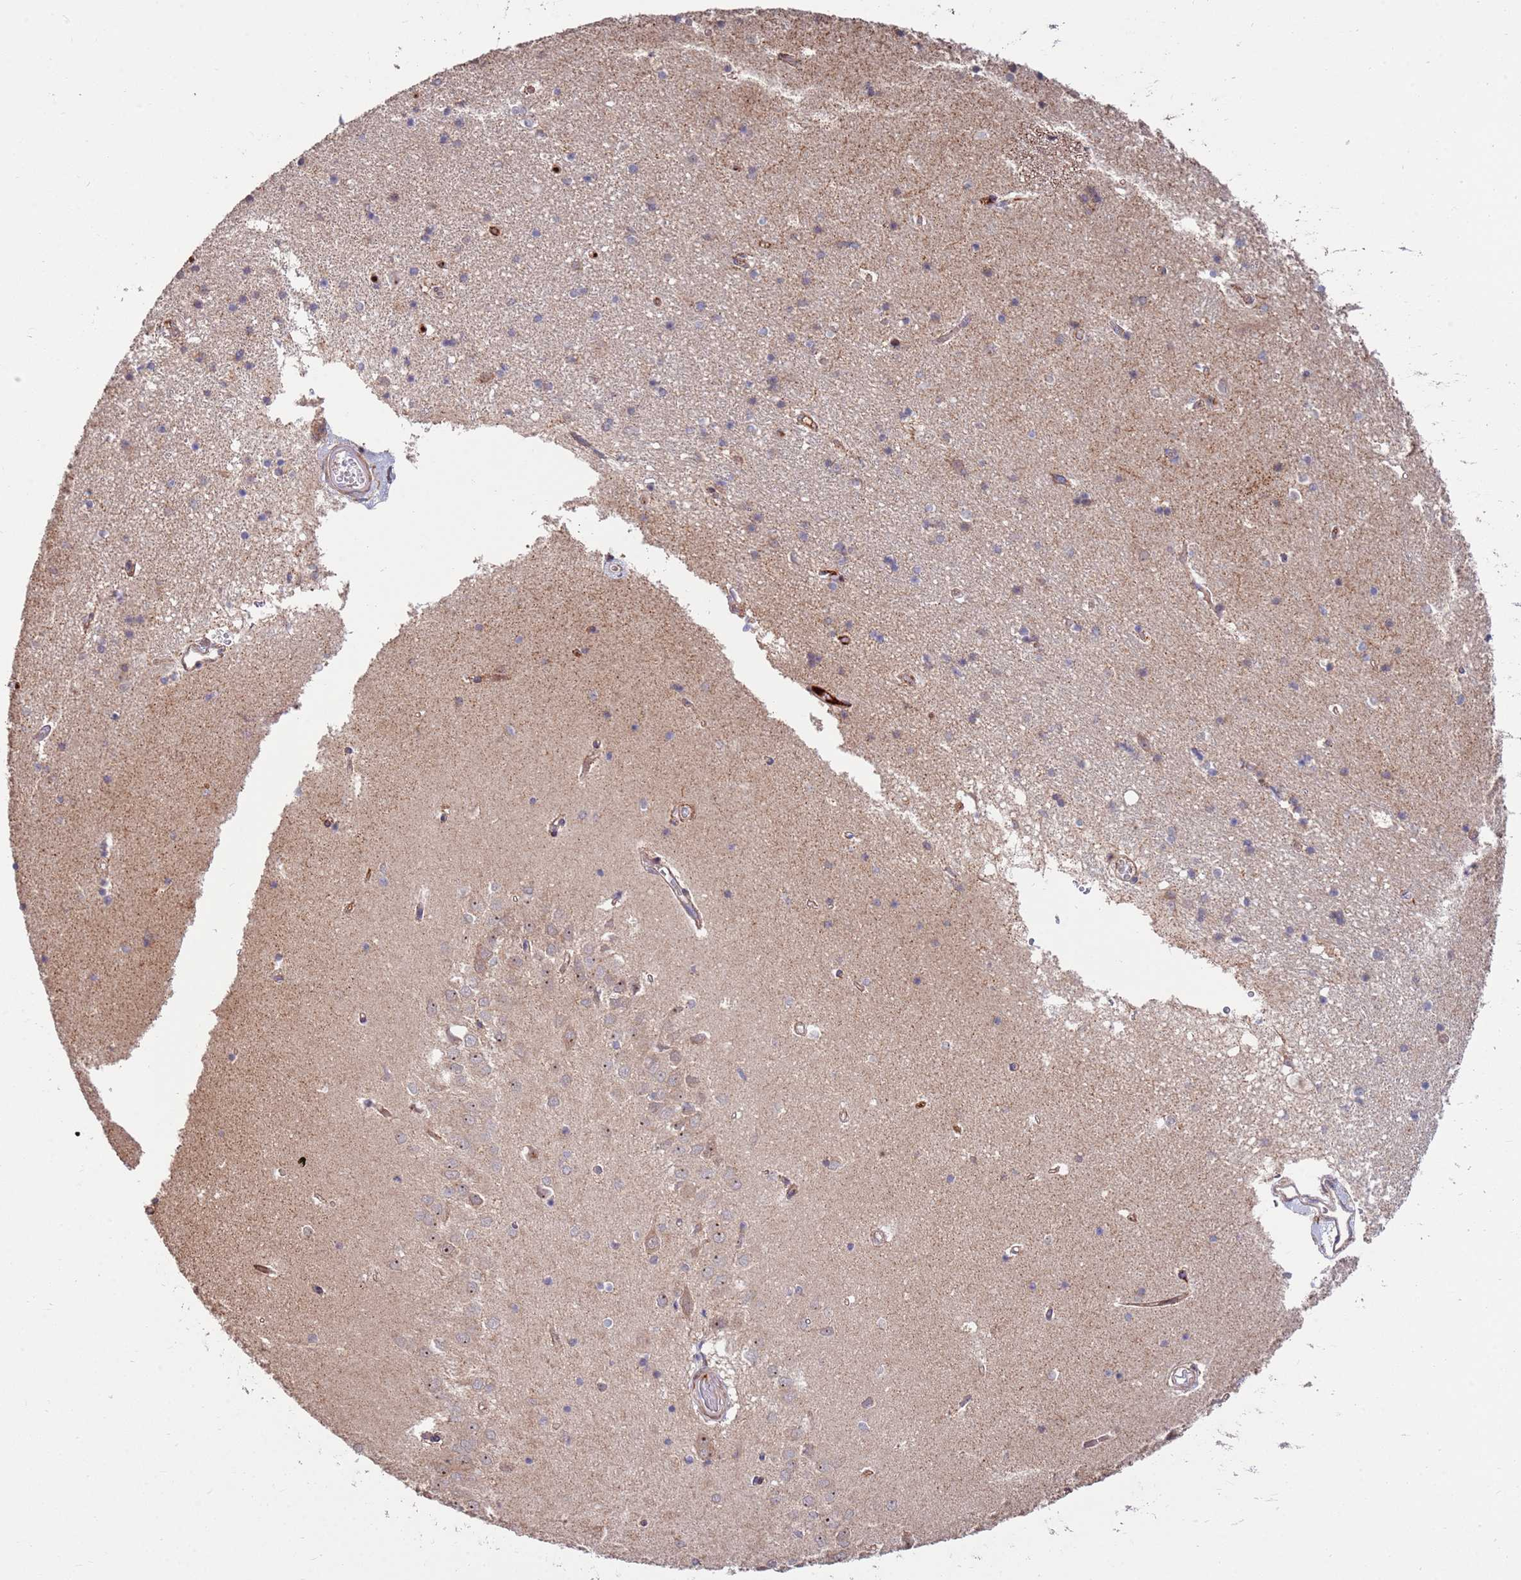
{"staining": {"intensity": "weak", "quantity": "25%-75%", "location": "cytoplasmic/membranous"}, "tissue": "hippocampus", "cell_type": "Glial cells", "image_type": "normal", "snomed": [{"axis": "morphology", "description": "Normal tissue, NOS"}, {"axis": "topography", "description": "Hippocampus"}], "caption": "Immunohistochemistry histopathology image of normal hippocampus stained for a protein (brown), which reveals low levels of weak cytoplasmic/membranous staining in approximately 25%-75% of glial cells.", "gene": "KIF25", "patient": {"sex": "male", "age": 45}}